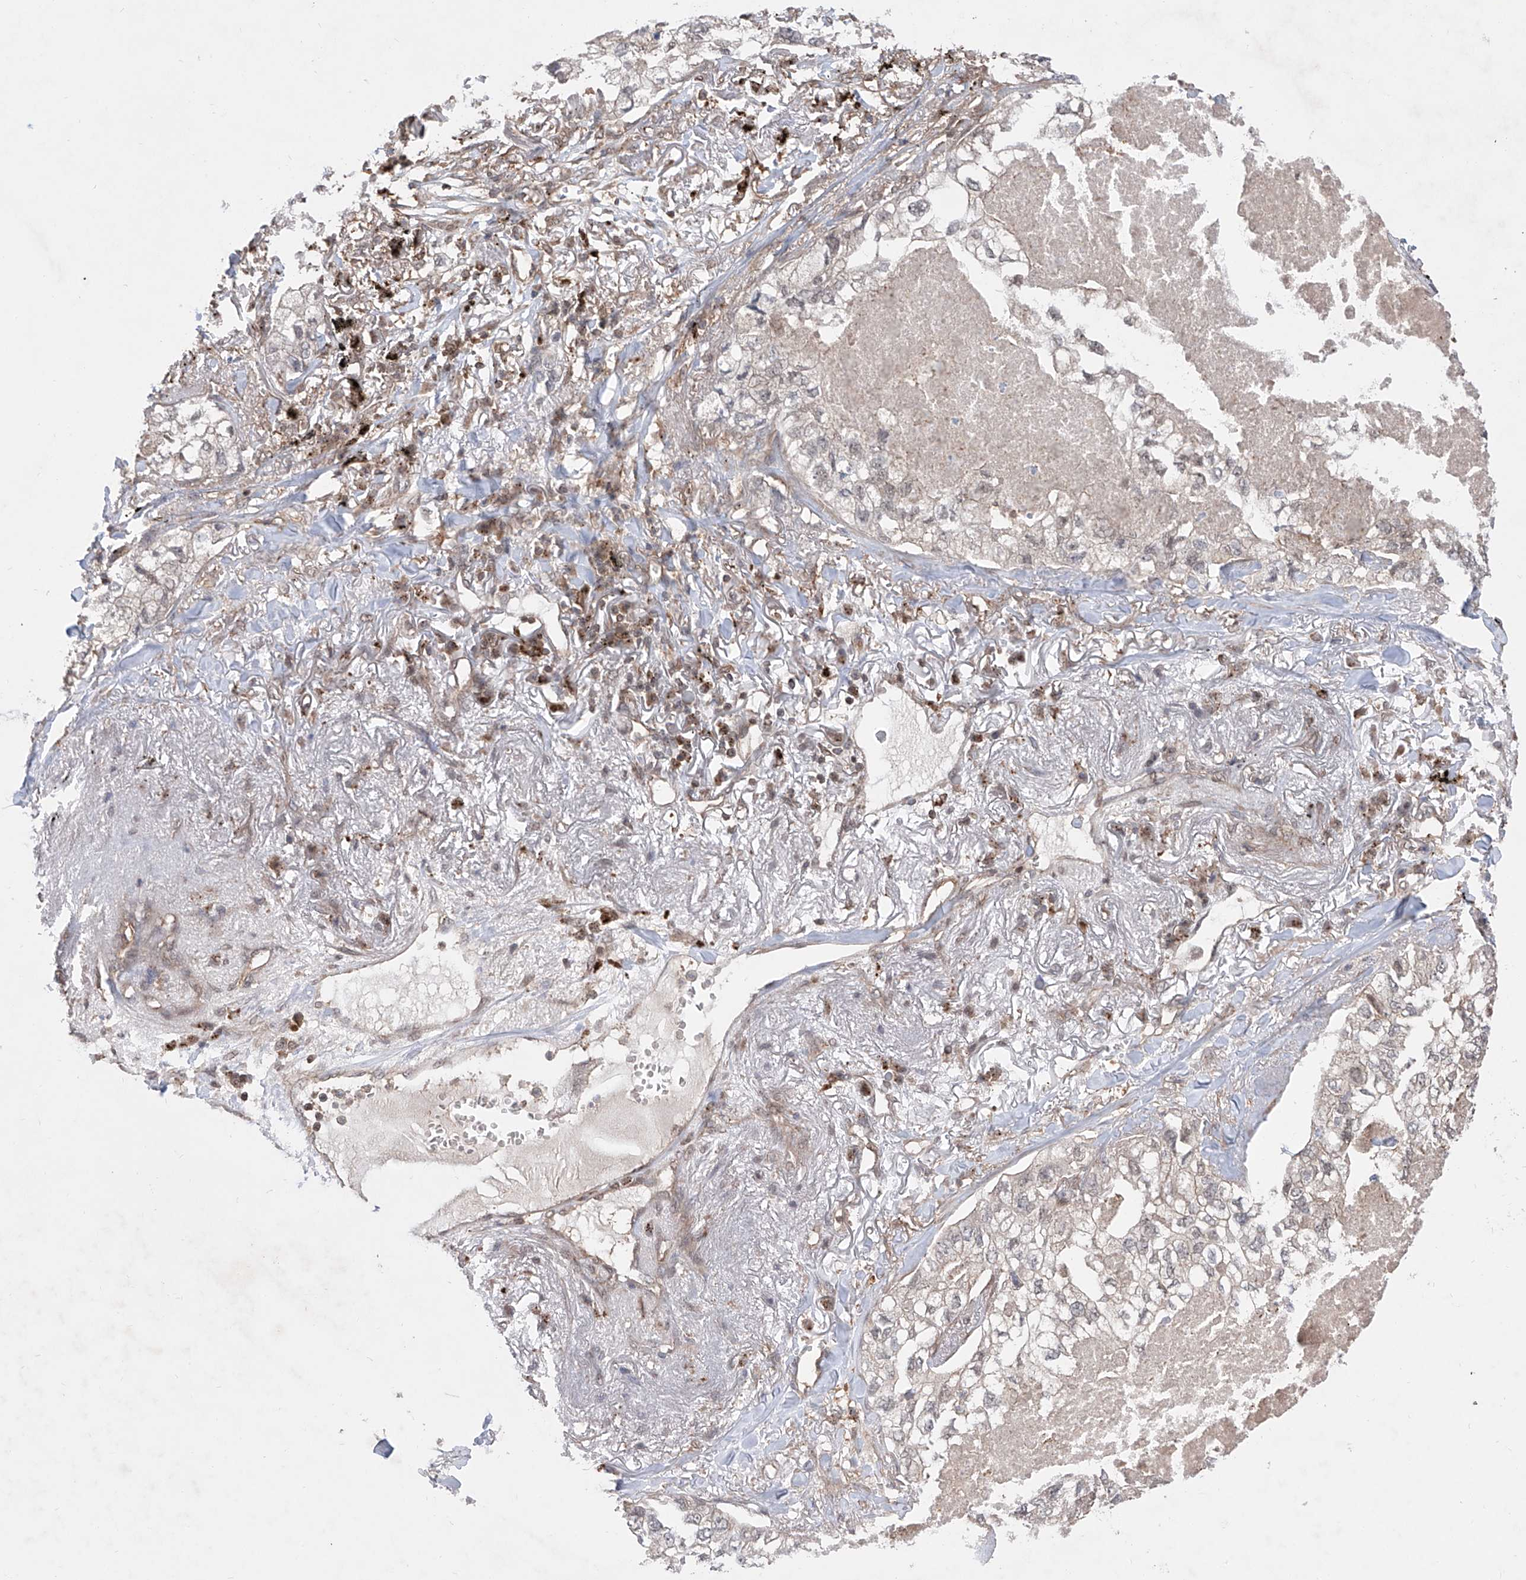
{"staining": {"intensity": "weak", "quantity": "<25%", "location": "cytoplasmic/membranous"}, "tissue": "lung cancer", "cell_type": "Tumor cells", "image_type": "cancer", "snomed": [{"axis": "morphology", "description": "Adenocarcinoma, NOS"}, {"axis": "topography", "description": "Lung"}], "caption": "Immunohistochemistry (IHC) of lung adenocarcinoma demonstrates no positivity in tumor cells.", "gene": "HOXC8", "patient": {"sex": "male", "age": 65}}